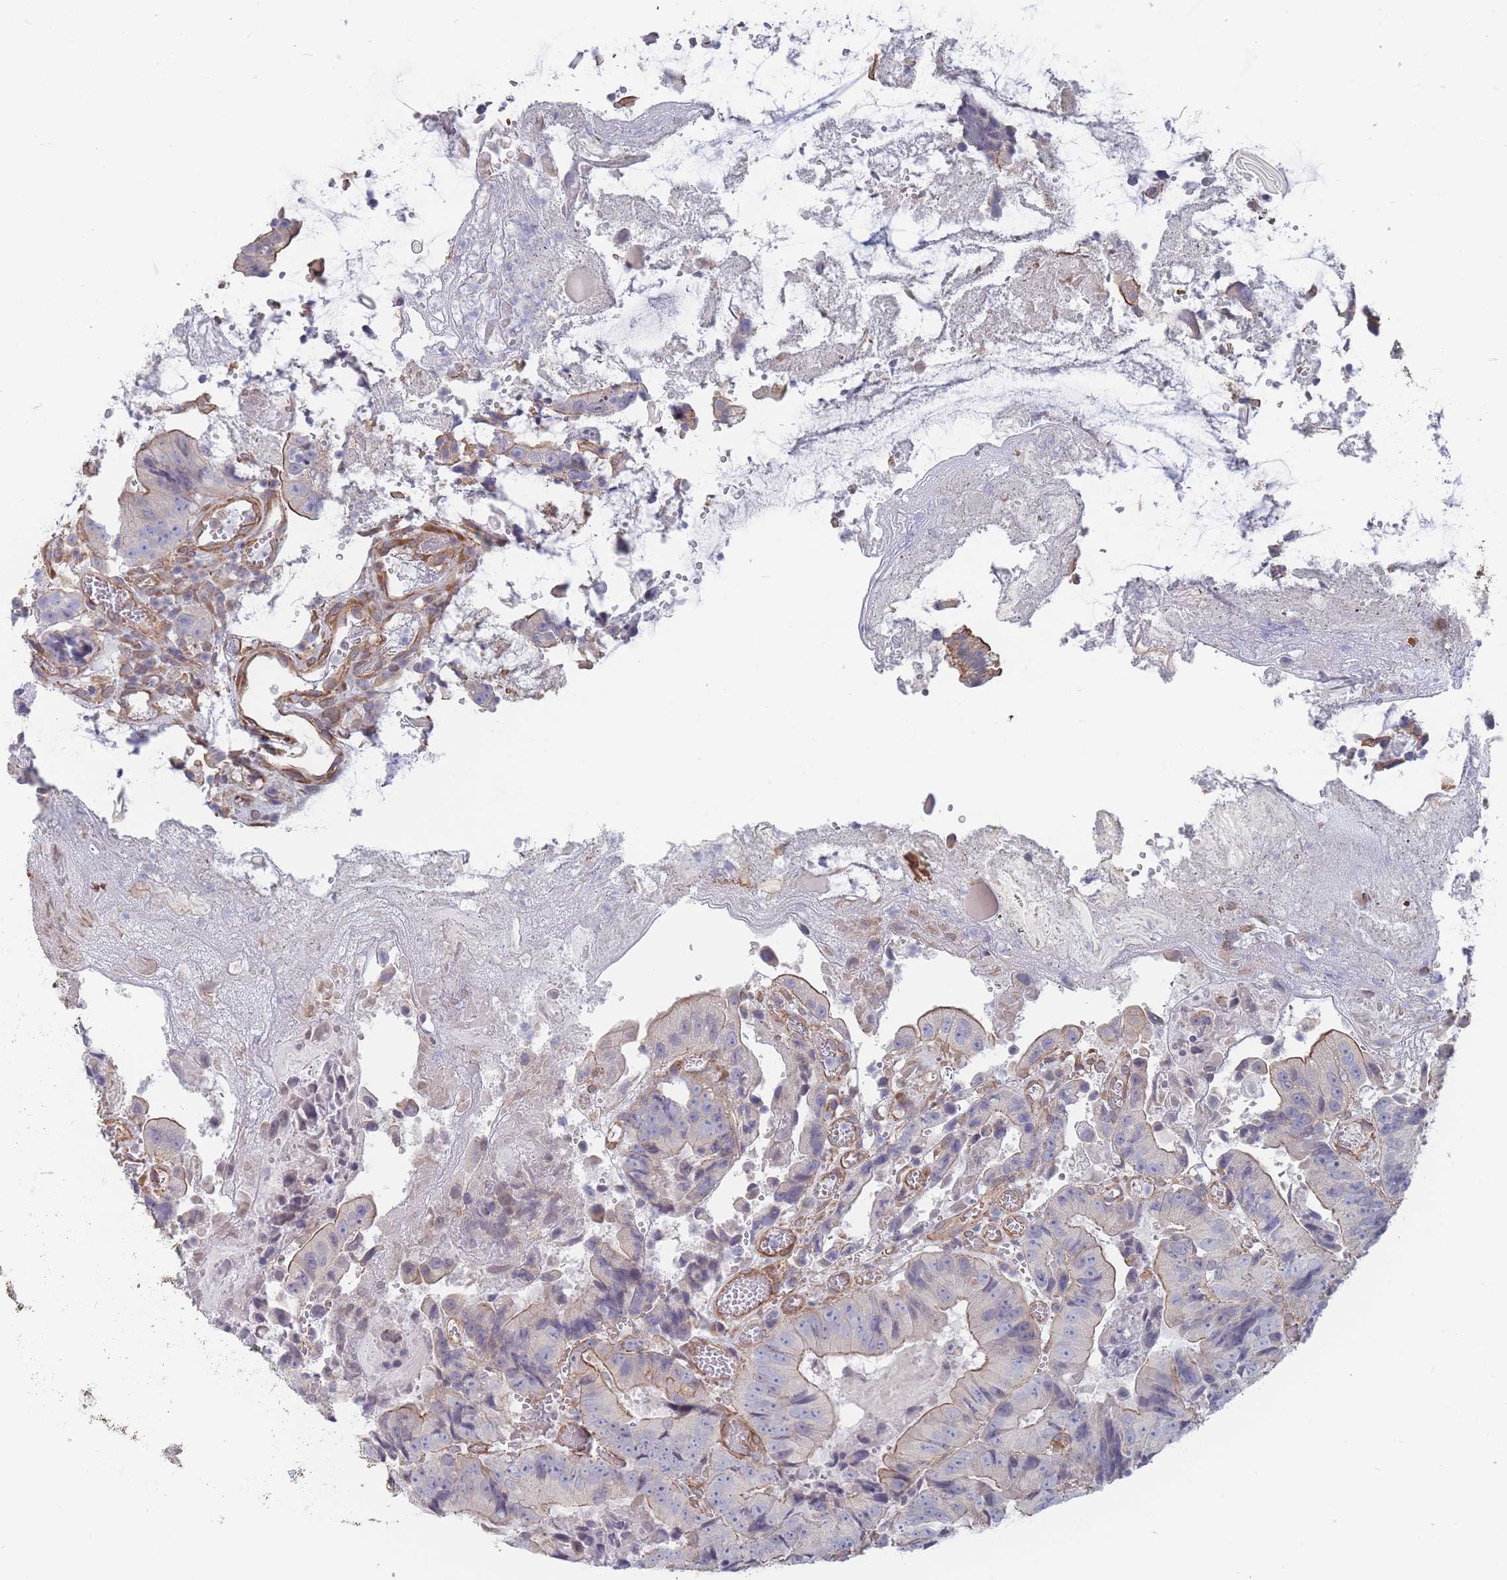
{"staining": {"intensity": "weak", "quantity": "<25%", "location": "cytoplasmic/membranous"}, "tissue": "colorectal cancer", "cell_type": "Tumor cells", "image_type": "cancer", "snomed": [{"axis": "morphology", "description": "Adenocarcinoma, NOS"}, {"axis": "topography", "description": "Colon"}], "caption": "Colorectal cancer was stained to show a protein in brown. There is no significant expression in tumor cells. (Brightfield microscopy of DAB immunohistochemistry (IHC) at high magnification).", "gene": "SLC1A6", "patient": {"sex": "female", "age": 86}}